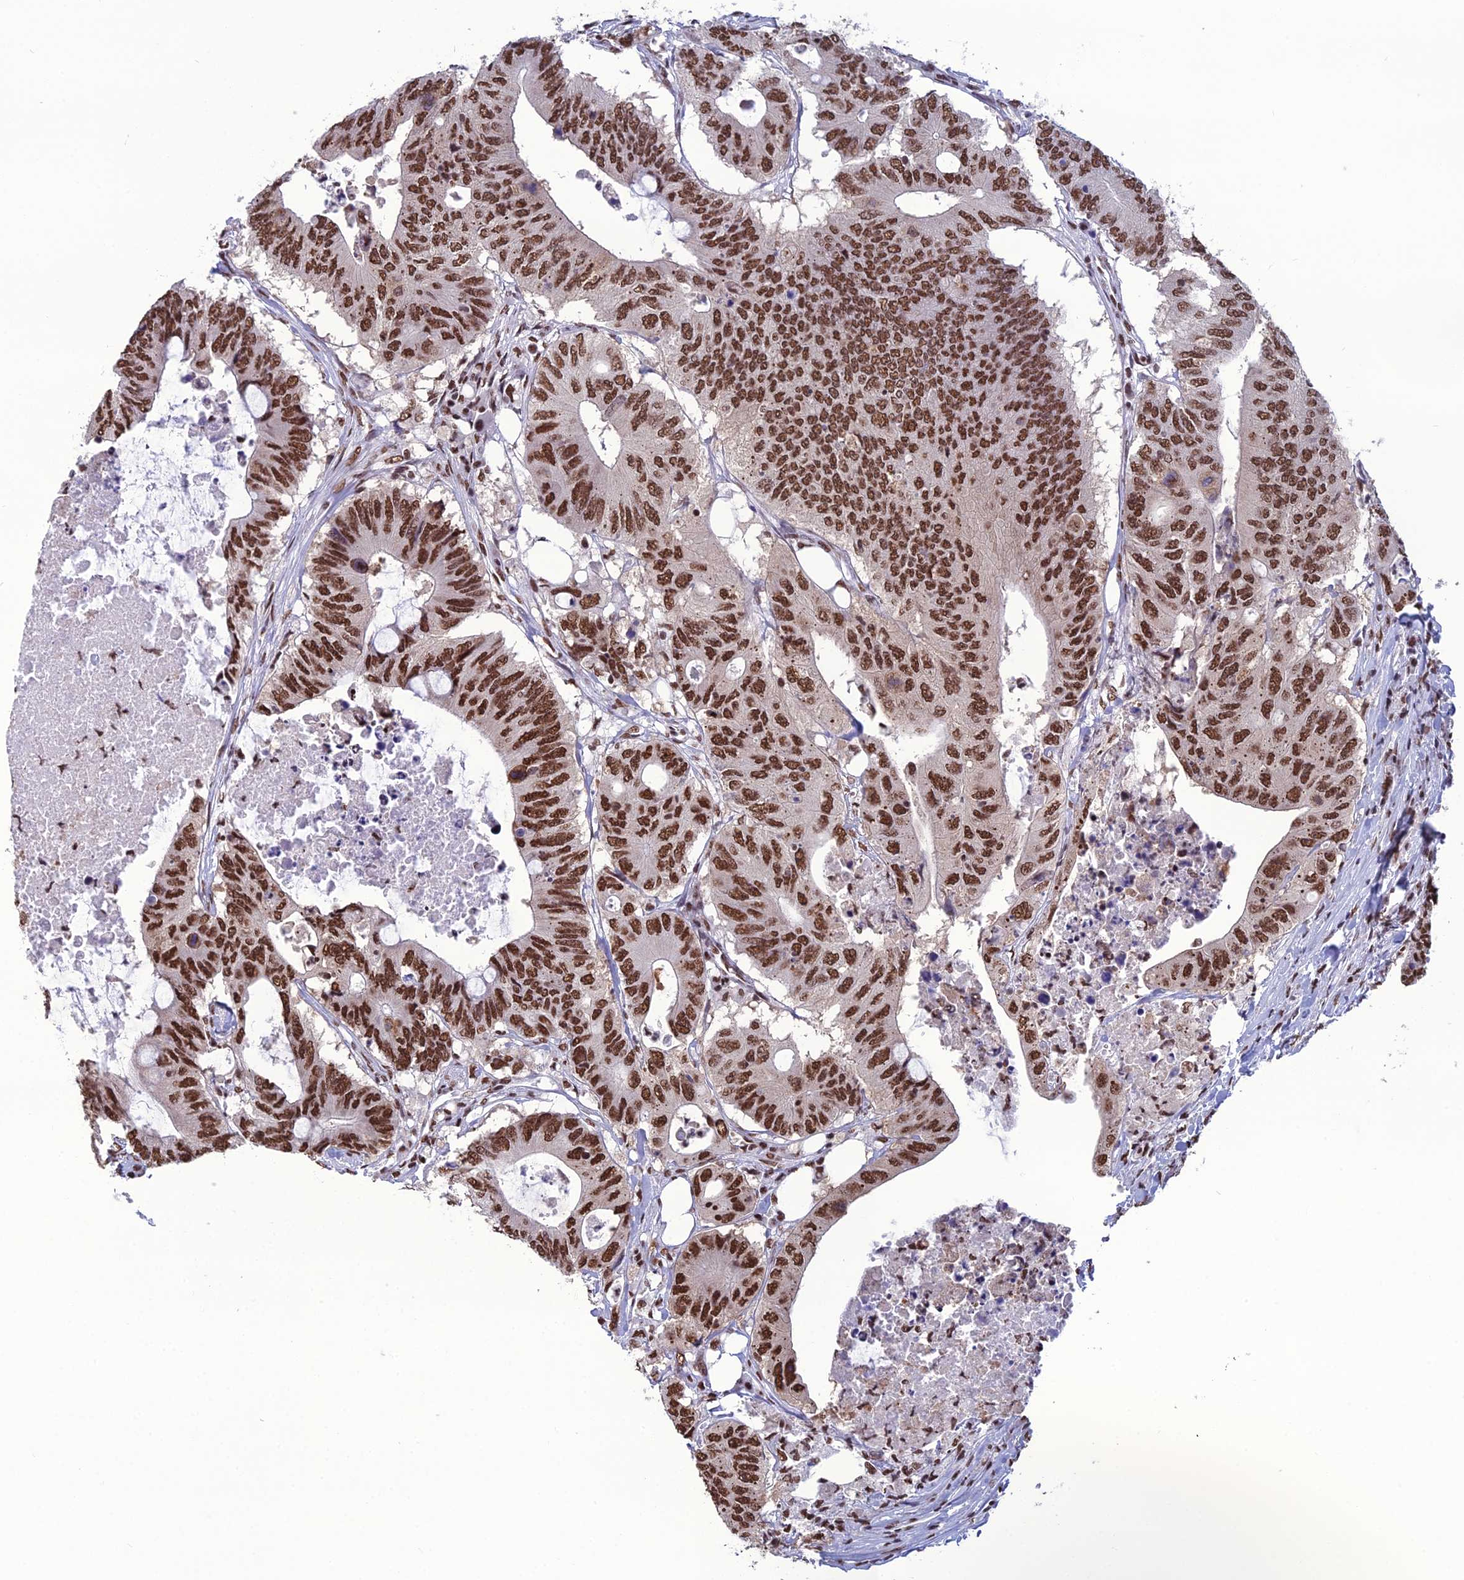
{"staining": {"intensity": "strong", "quantity": ">75%", "location": "nuclear"}, "tissue": "colorectal cancer", "cell_type": "Tumor cells", "image_type": "cancer", "snomed": [{"axis": "morphology", "description": "Adenocarcinoma, NOS"}, {"axis": "topography", "description": "Colon"}], "caption": "A micrograph of colorectal cancer (adenocarcinoma) stained for a protein shows strong nuclear brown staining in tumor cells.", "gene": "PRAMEF12", "patient": {"sex": "male", "age": 71}}